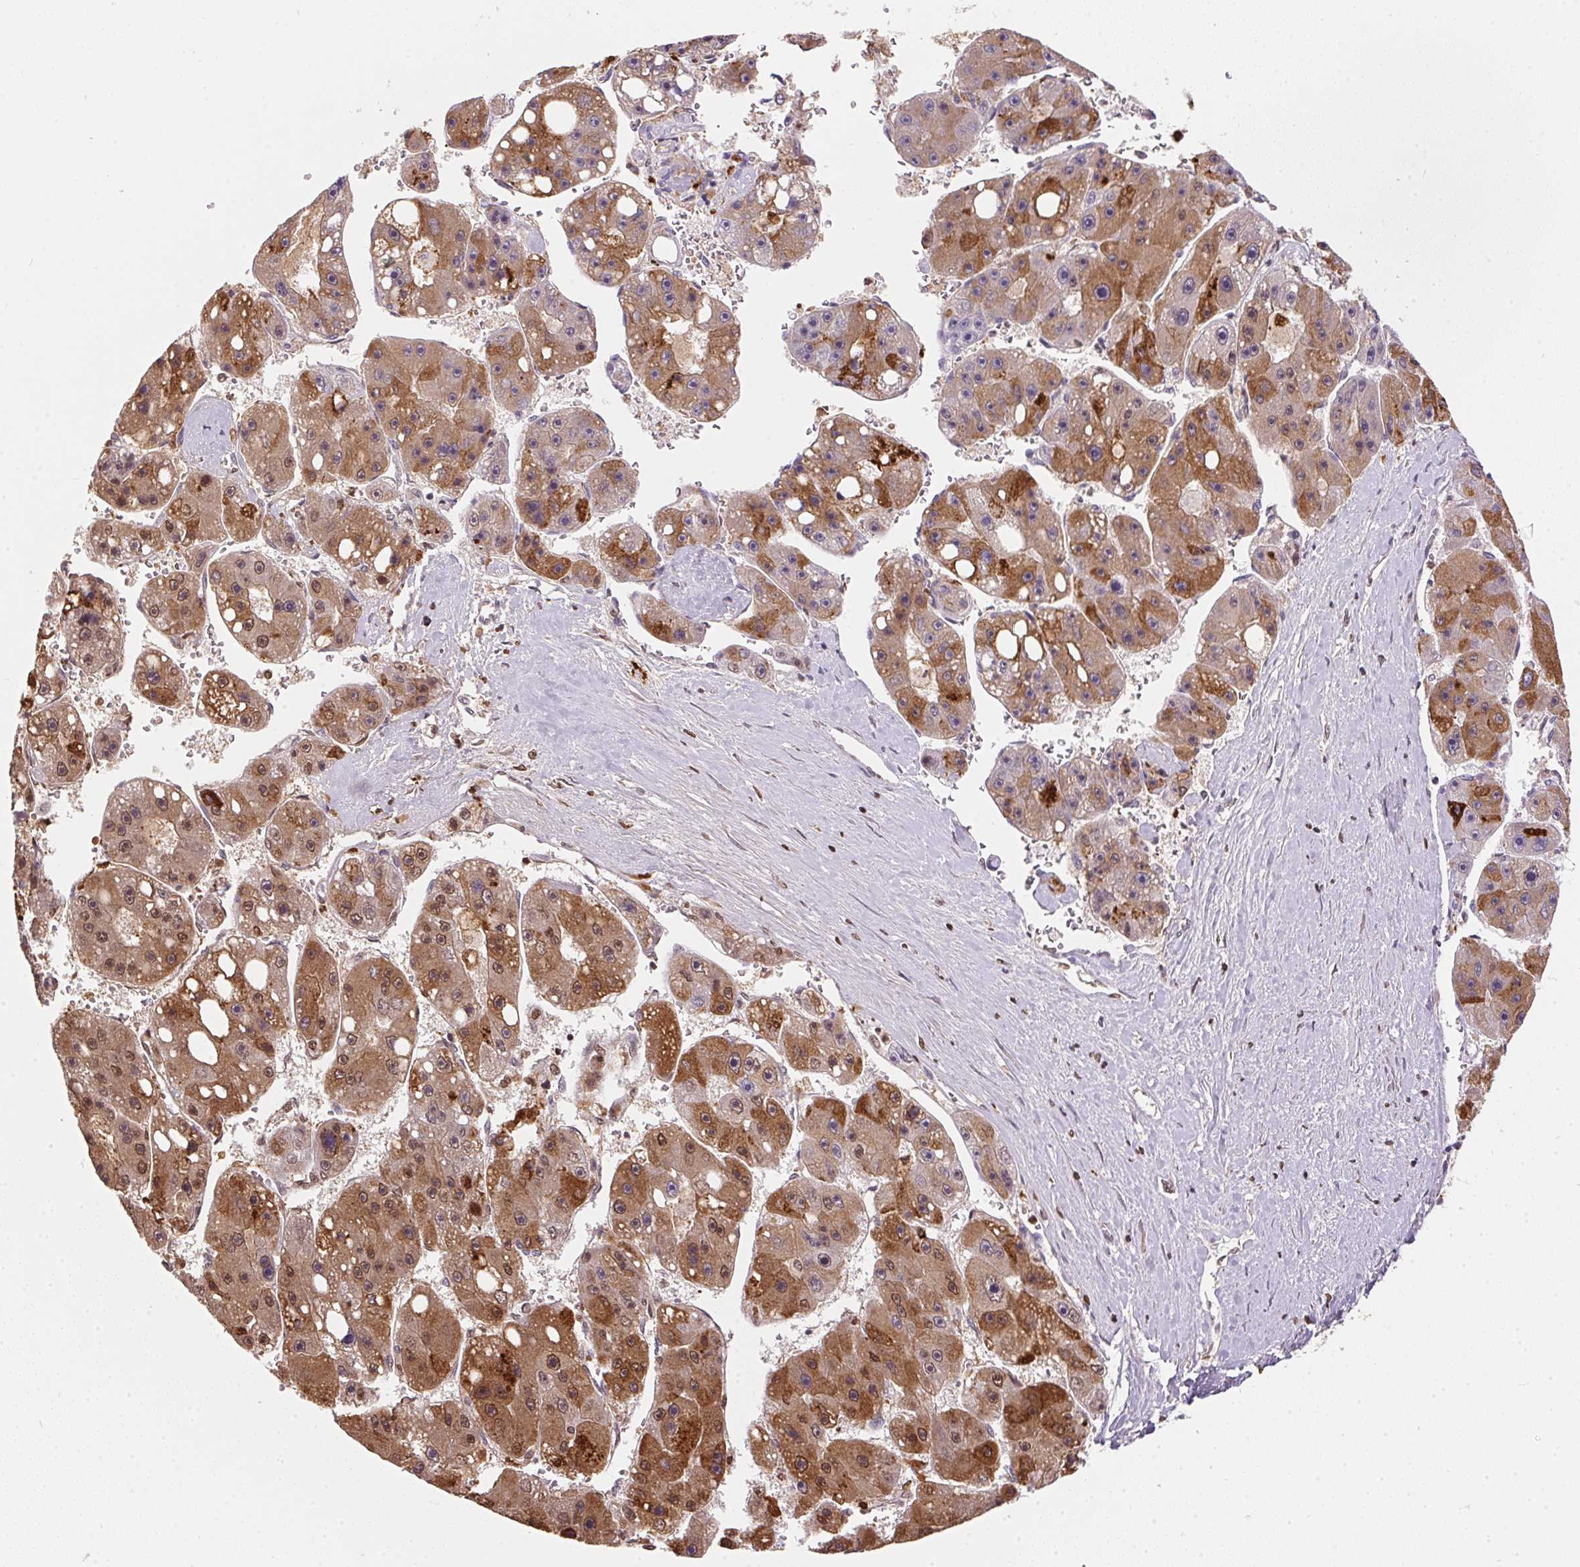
{"staining": {"intensity": "moderate", "quantity": ">75%", "location": "cytoplasmic/membranous,nuclear"}, "tissue": "liver cancer", "cell_type": "Tumor cells", "image_type": "cancer", "snomed": [{"axis": "morphology", "description": "Carcinoma, Hepatocellular, NOS"}, {"axis": "topography", "description": "Liver"}], "caption": "Protein analysis of liver hepatocellular carcinoma tissue demonstrates moderate cytoplasmic/membranous and nuclear positivity in approximately >75% of tumor cells.", "gene": "ORM1", "patient": {"sex": "female", "age": 61}}